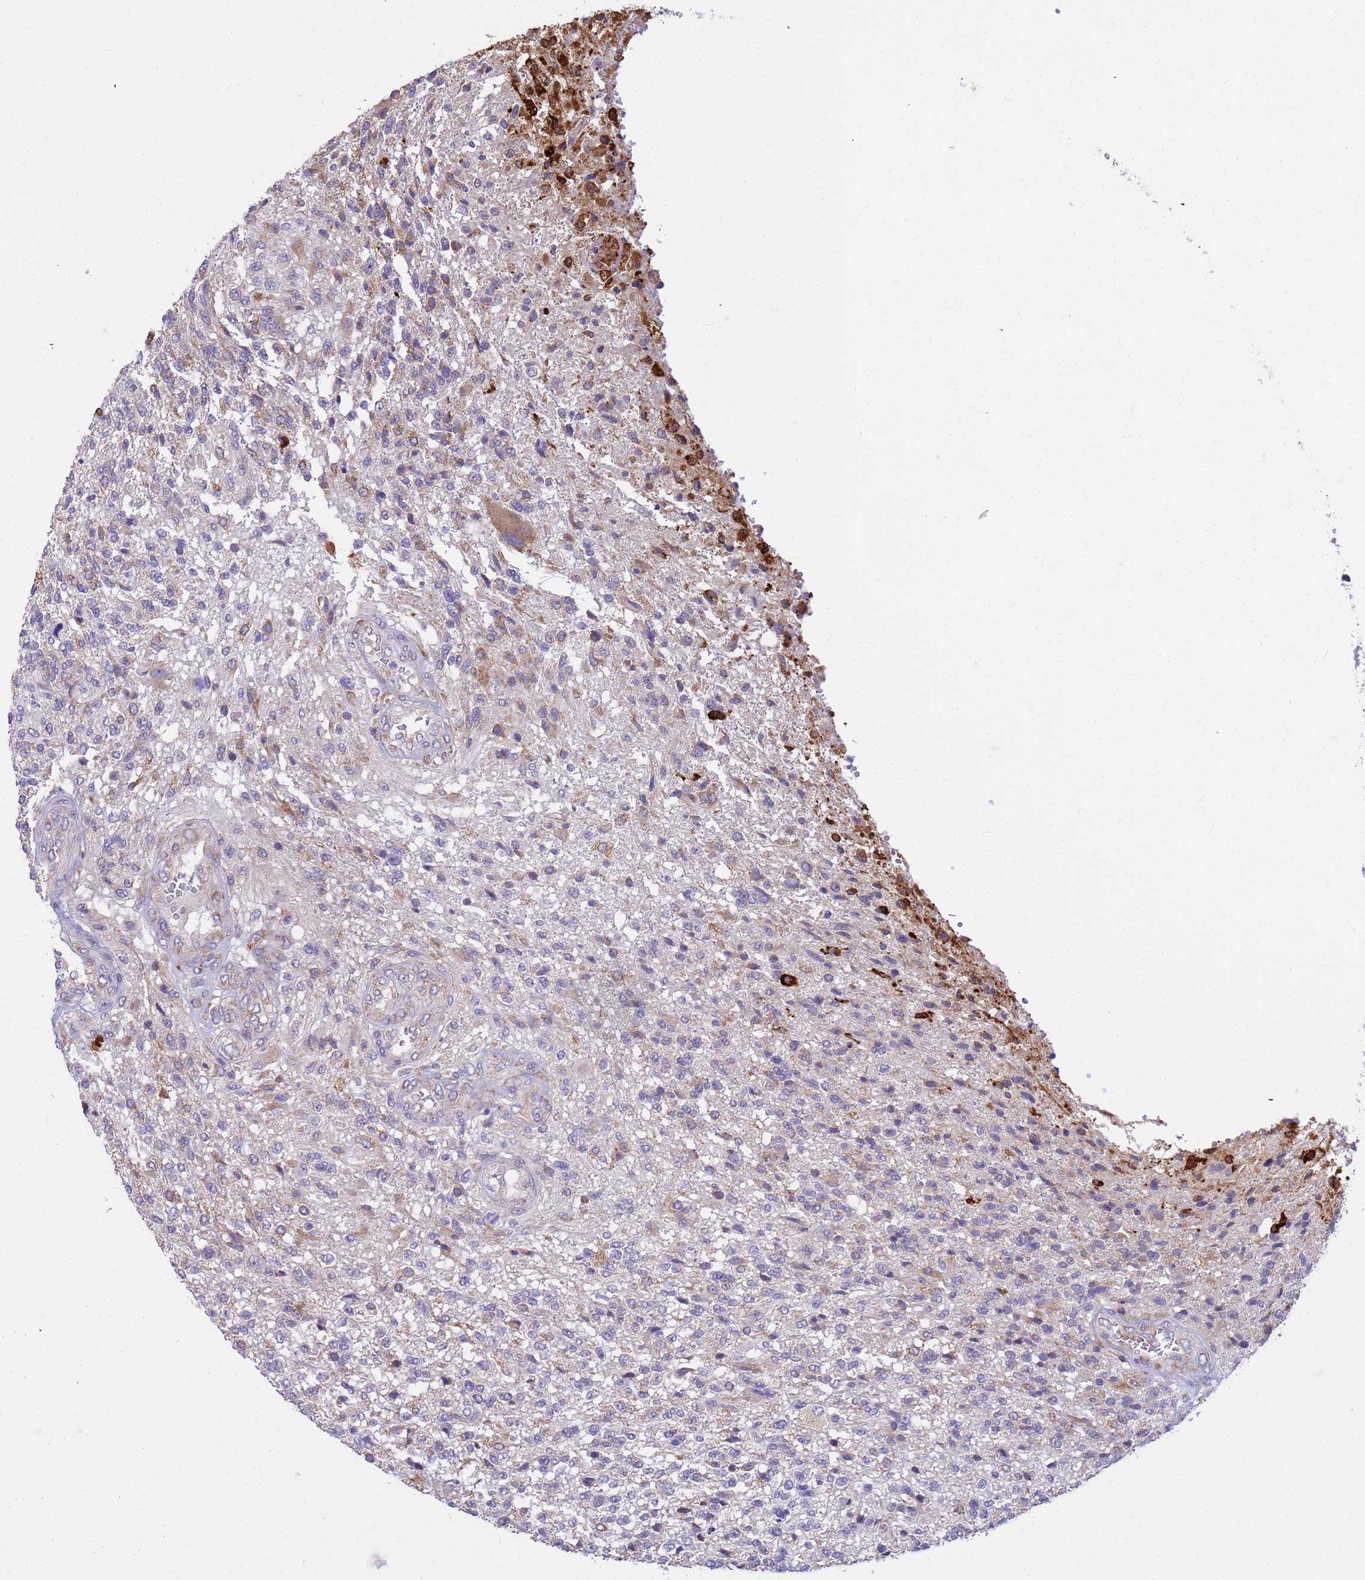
{"staining": {"intensity": "moderate", "quantity": "<25%", "location": "cytoplasmic/membranous"}, "tissue": "glioma", "cell_type": "Tumor cells", "image_type": "cancer", "snomed": [{"axis": "morphology", "description": "Glioma, malignant, High grade"}, {"axis": "topography", "description": "Brain"}], "caption": "Moderate cytoplasmic/membranous expression for a protein is identified in approximately <25% of tumor cells of glioma using IHC.", "gene": "THAP5", "patient": {"sex": "male", "age": 56}}